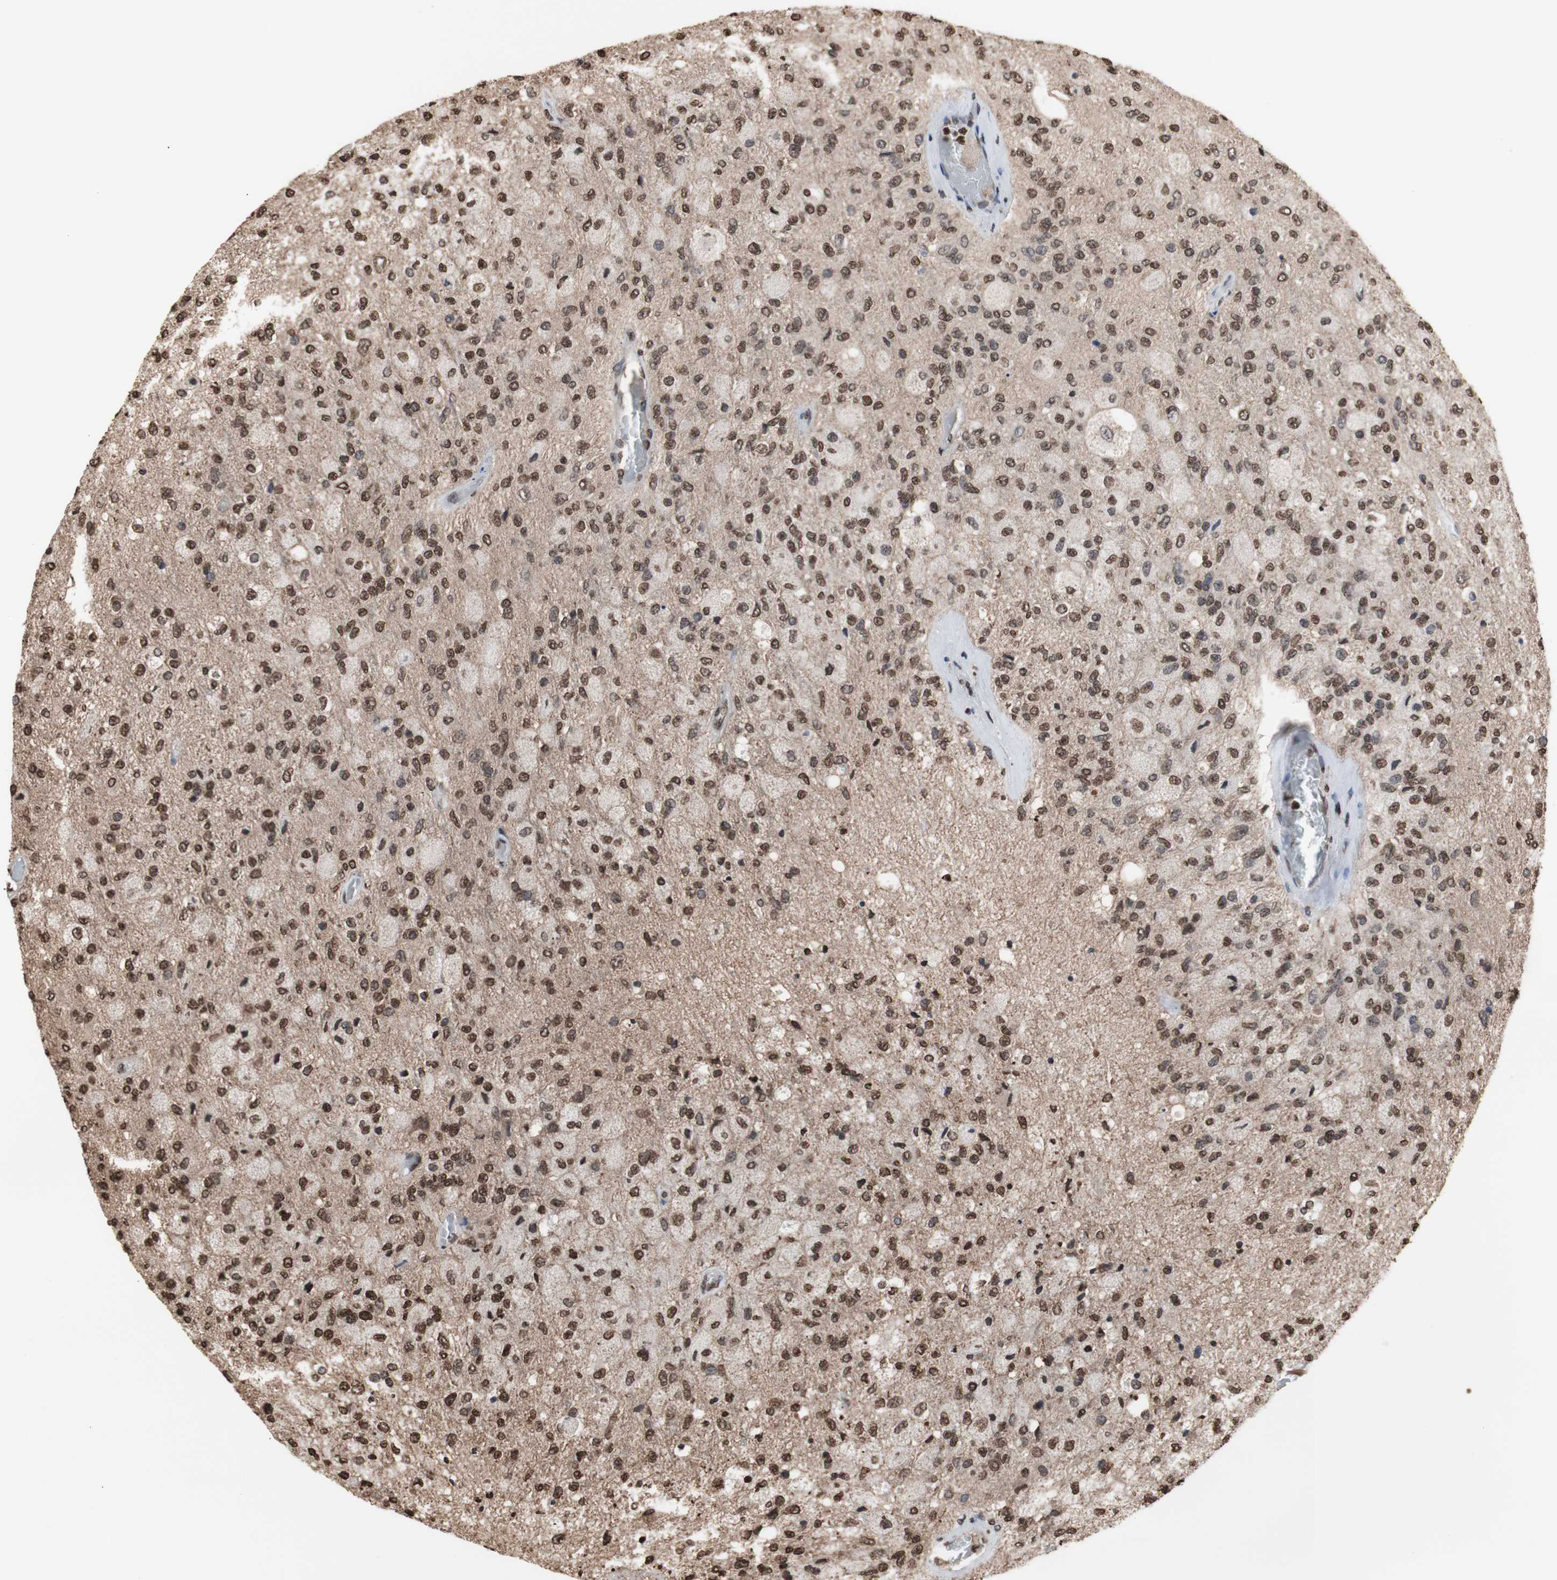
{"staining": {"intensity": "moderate", "quantity": ">75%", "location": "nuclear"}, "tissue": "glioma", "cell_type": "Tumor cells", "image_type": "cancer", "snomed": [{"axis": "morphology", "description": "Normal tissue, NOS"}, {"axis": "morphology", "description": "Glioma, malignant, High grade"}, {"axis": "topography", "description": "Cerebral cortex"}], "caption": "Immunohistochemical staining of malignant glioma (high-grade) displays moderate nuclear protein expression in approximately >75% of tumor cells.", "gene": "SNAI2", "patient": {"sex": "male", "age": 77}}